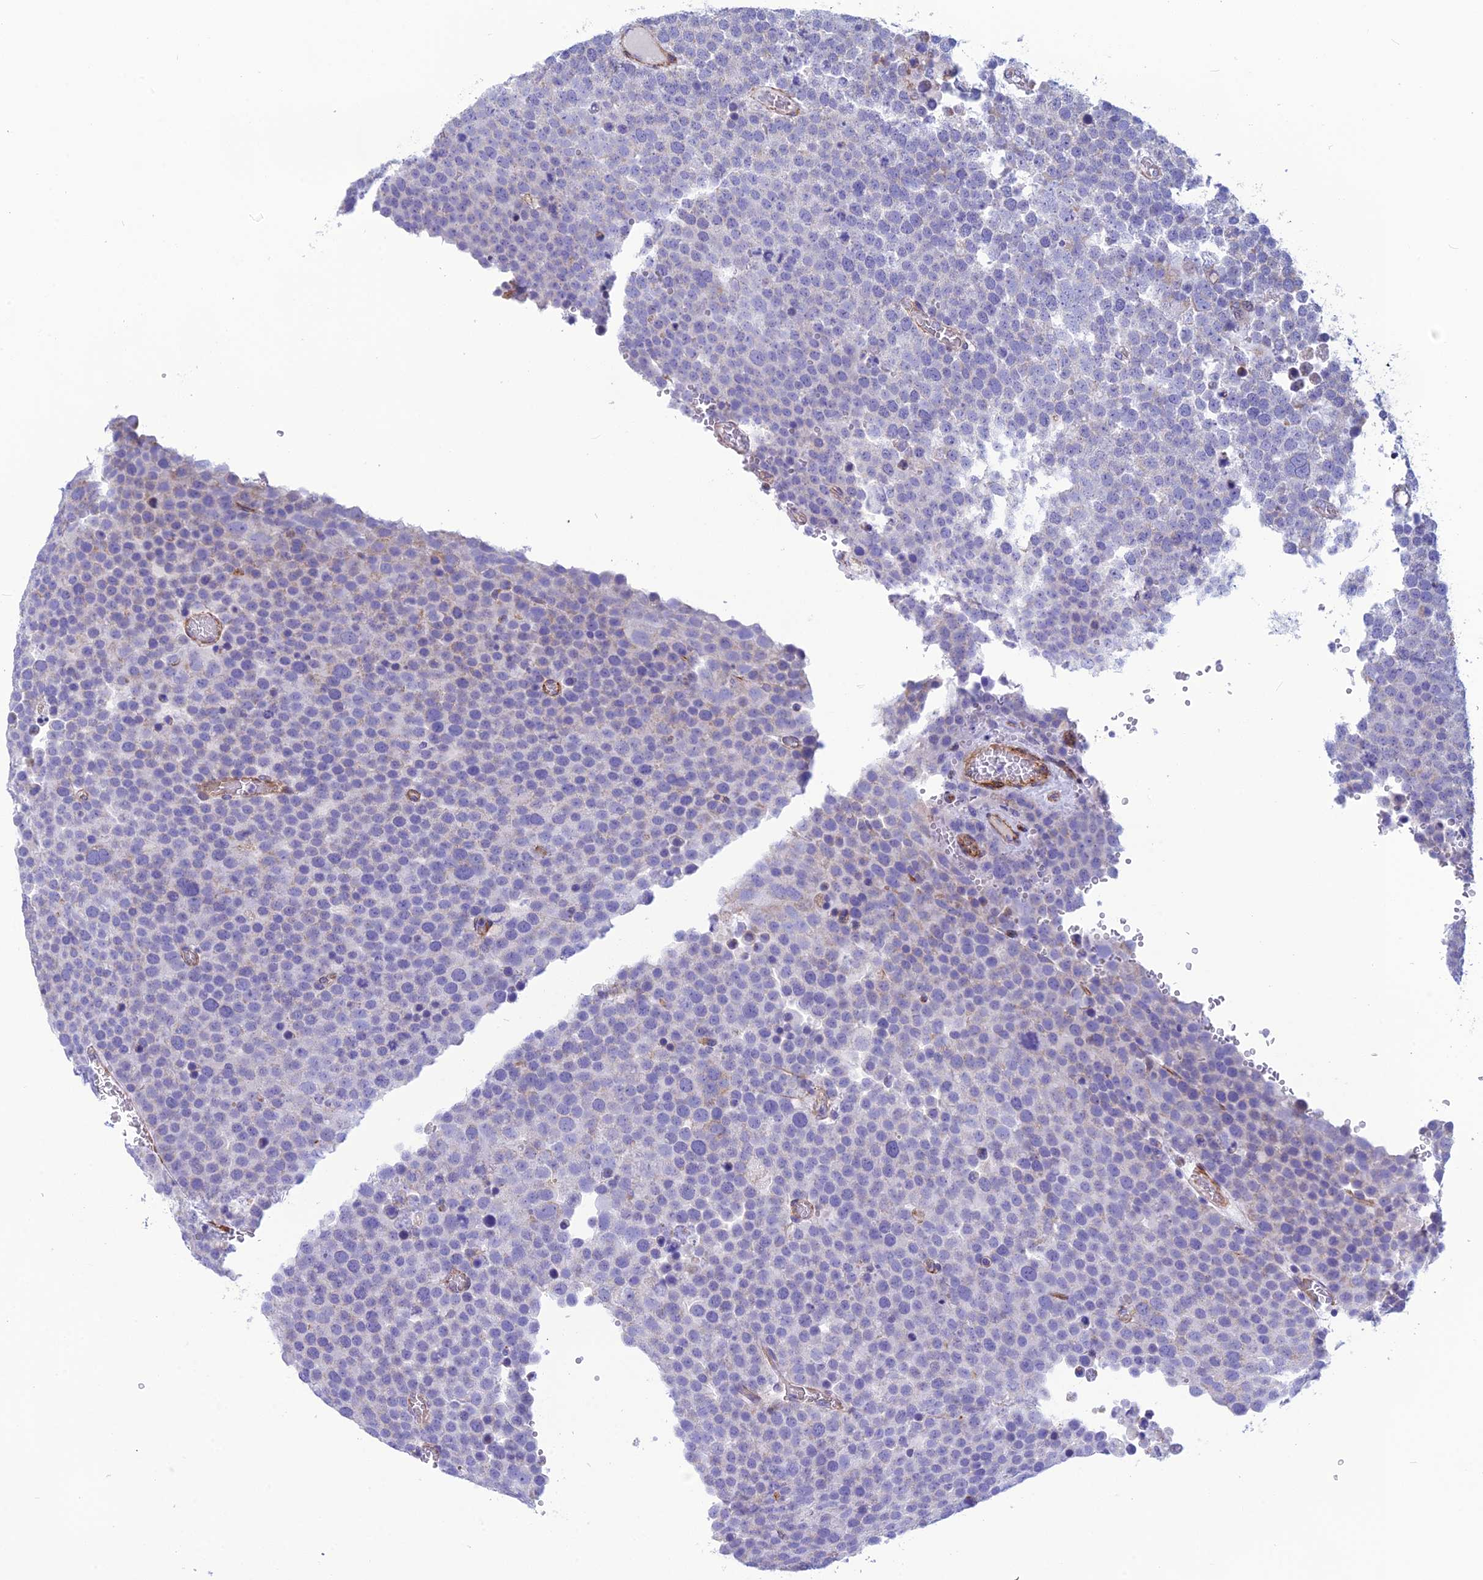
{"staining": {"intensity": "negative", "quantity": "none", "location": "none"}, "tissue": "testis cancer", "cell_type": "Tumor cells", "image_type": "cancer", "snomed": [{"axis": "morphology", "description": "Seminoma, NOS"}, {"axis": "topography", "description": "Testis"}], "caption": "There is no significant positivity in tumor cells of seminoma (testis).", "gene": "POMGNT1", "patient": {"sex": "male", "age": 71}}